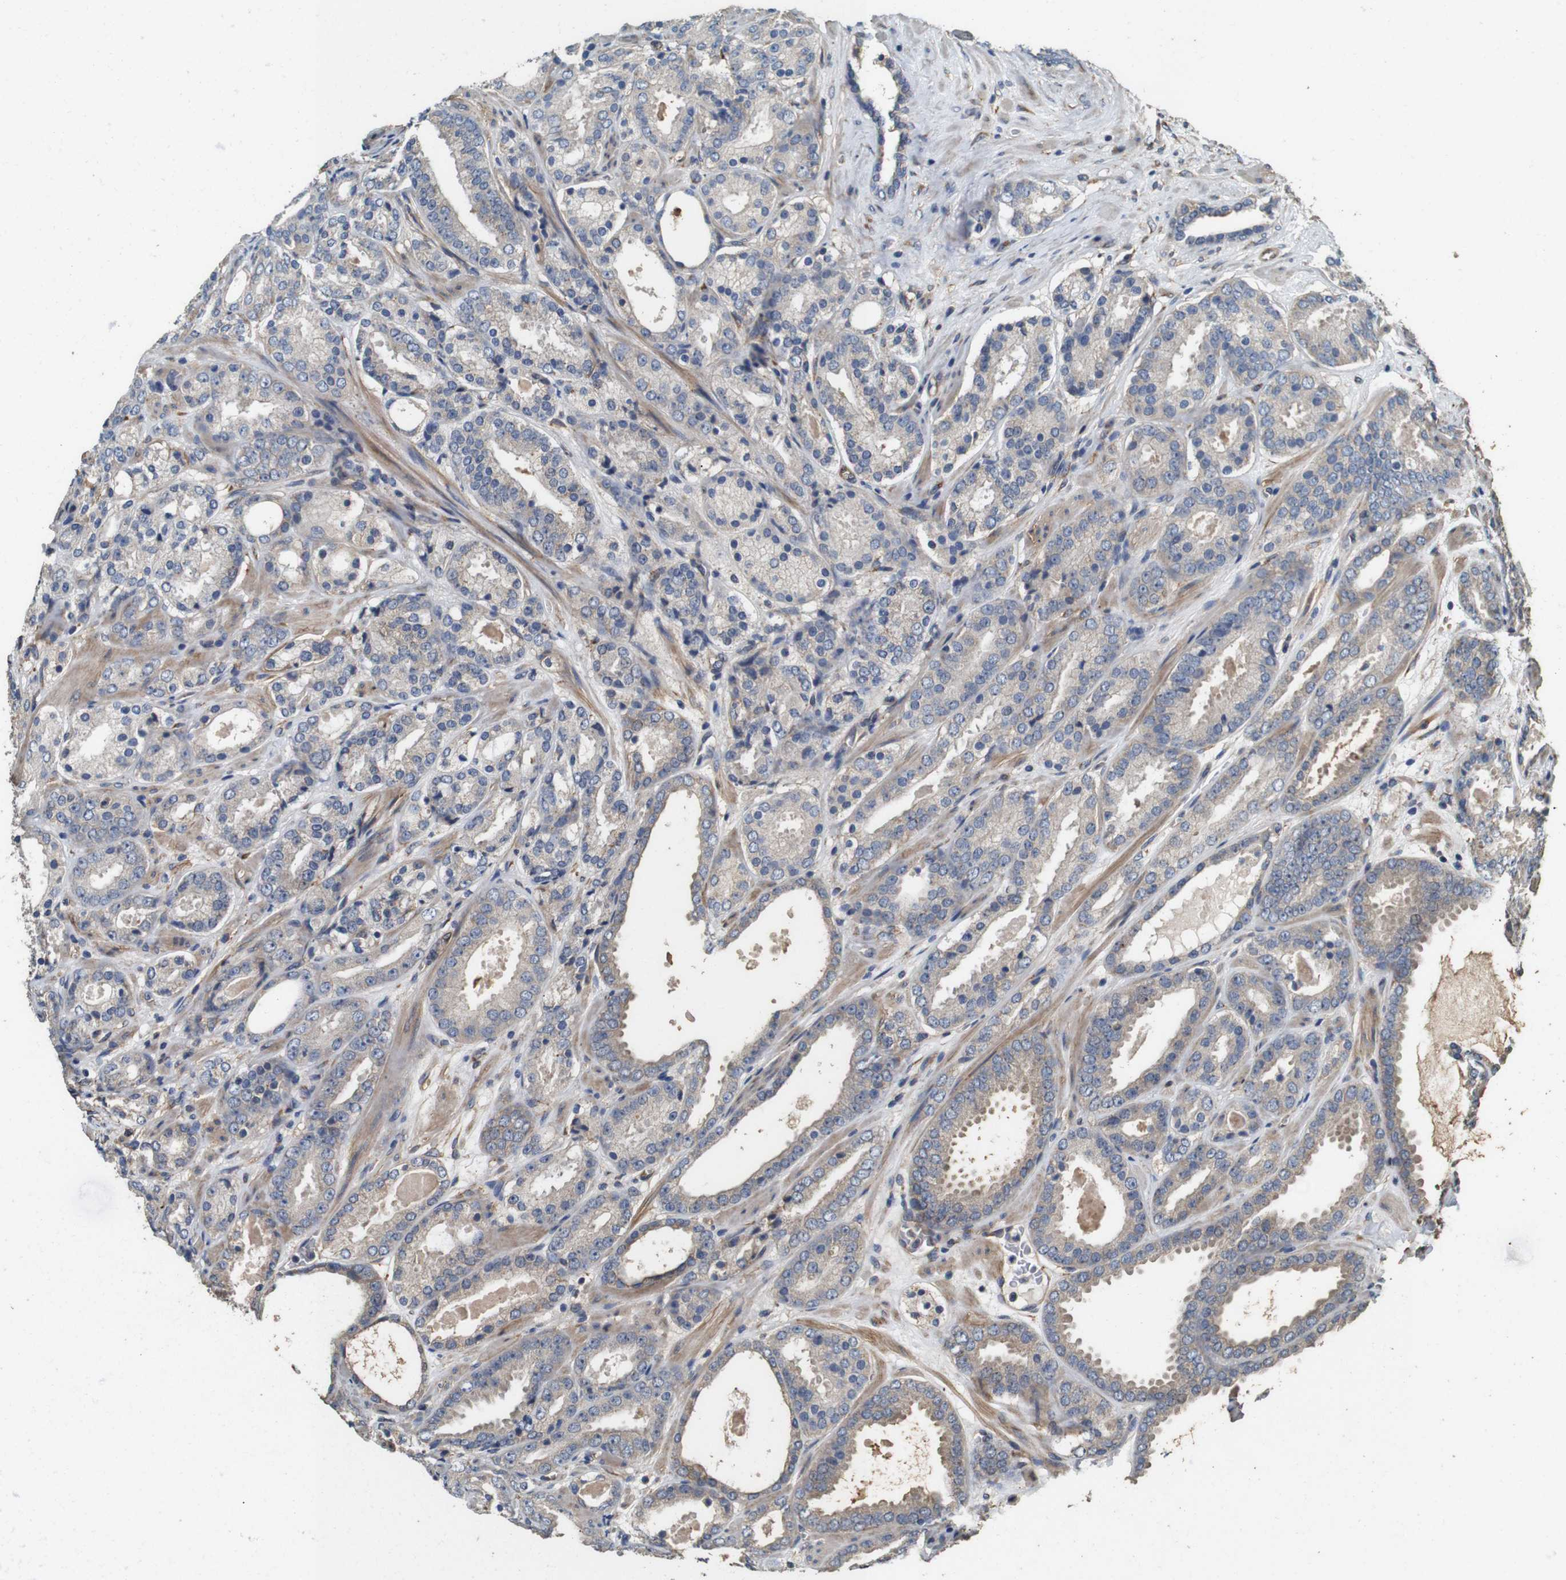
{"staining": {"intensity": "weak", "quantity": "25%-75%", "location": "cytoplasmic/membranous"}, "tissue": "prostate cancer", "cell_type": "Tumor cells", "image_type": "cancer", "snomed": [{"axis": "morphology", "description": "Adenocarcinoma, Low grade"}, {"axis": "topography", "description": "Prostate"}], "caption": "This micrograph shows prostate adenocarcinoma (low-grade) stained with immunohistochemistry to label a protein in brown. The cytoplasmic/membranous of tumor cells show weak positivity for the protein. Nuclei are counter-stained blue.", "gene": "CNPY4", "patient": {"sex": "male", "age": 69}}